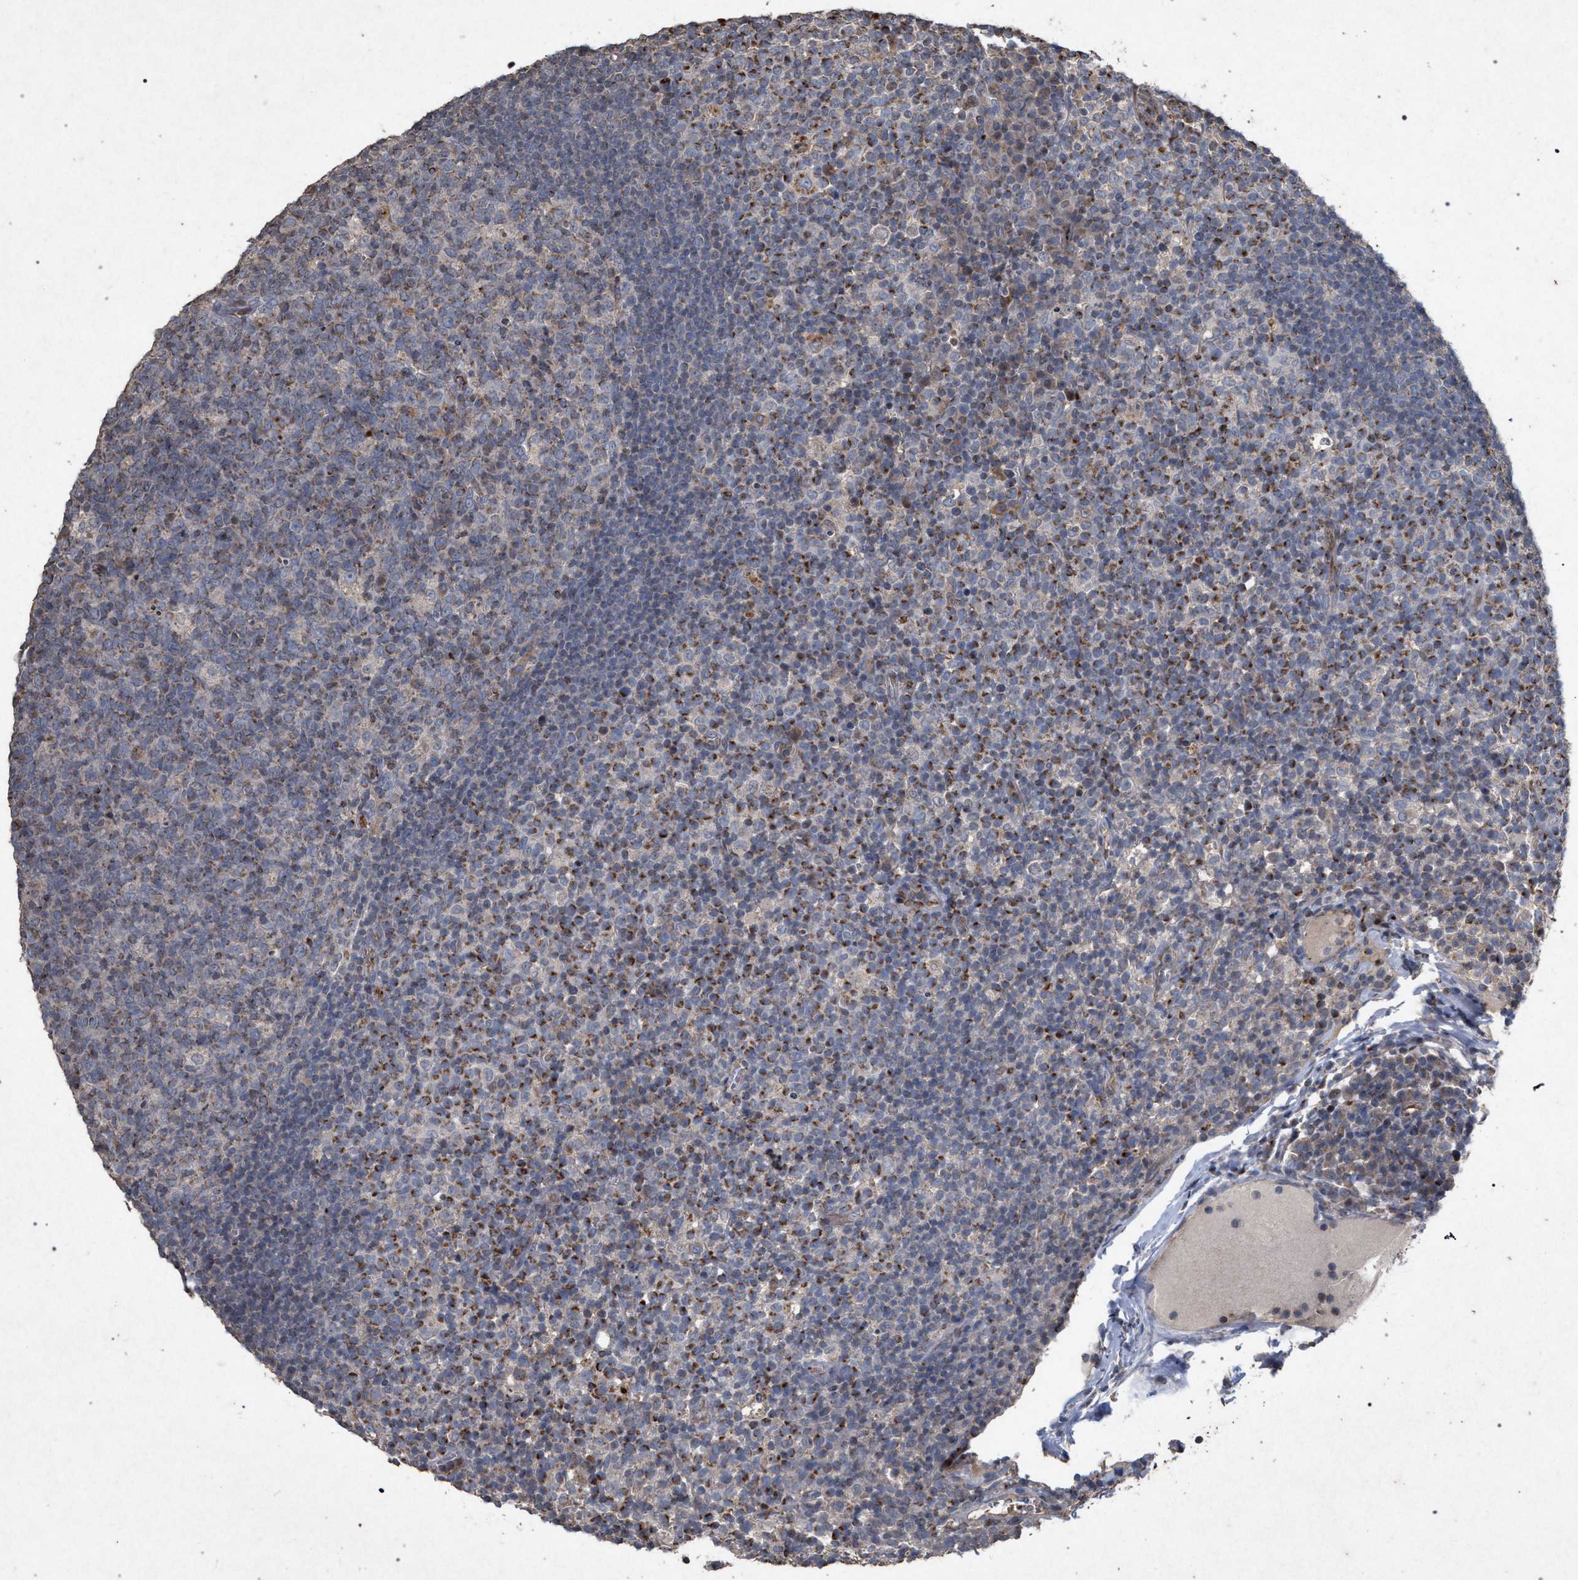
{"staining": {"intensity": "moderate", "quantity": "<25%", "location": "cytoplasmic/membranous"}, "tissue": "lymph node", "cell_type": "Germinal center cells", "image_type": "normal", "snomed": [{"axis": "morphology", "description": "Normal tissue, NOS"}, {"axis": "morphology", "description": "Inflammation, NOS"}, {"axis": "topography", "description": "Lymph node"}], "caption": "DAB immunohistochemical staining of normal lymph node reveals moderate cytoplasmic/membranous protein positivity in about <25% of germinal center cells.", "gene": "PKD2L1", "patient": {"sex": "male", "age": 55}}